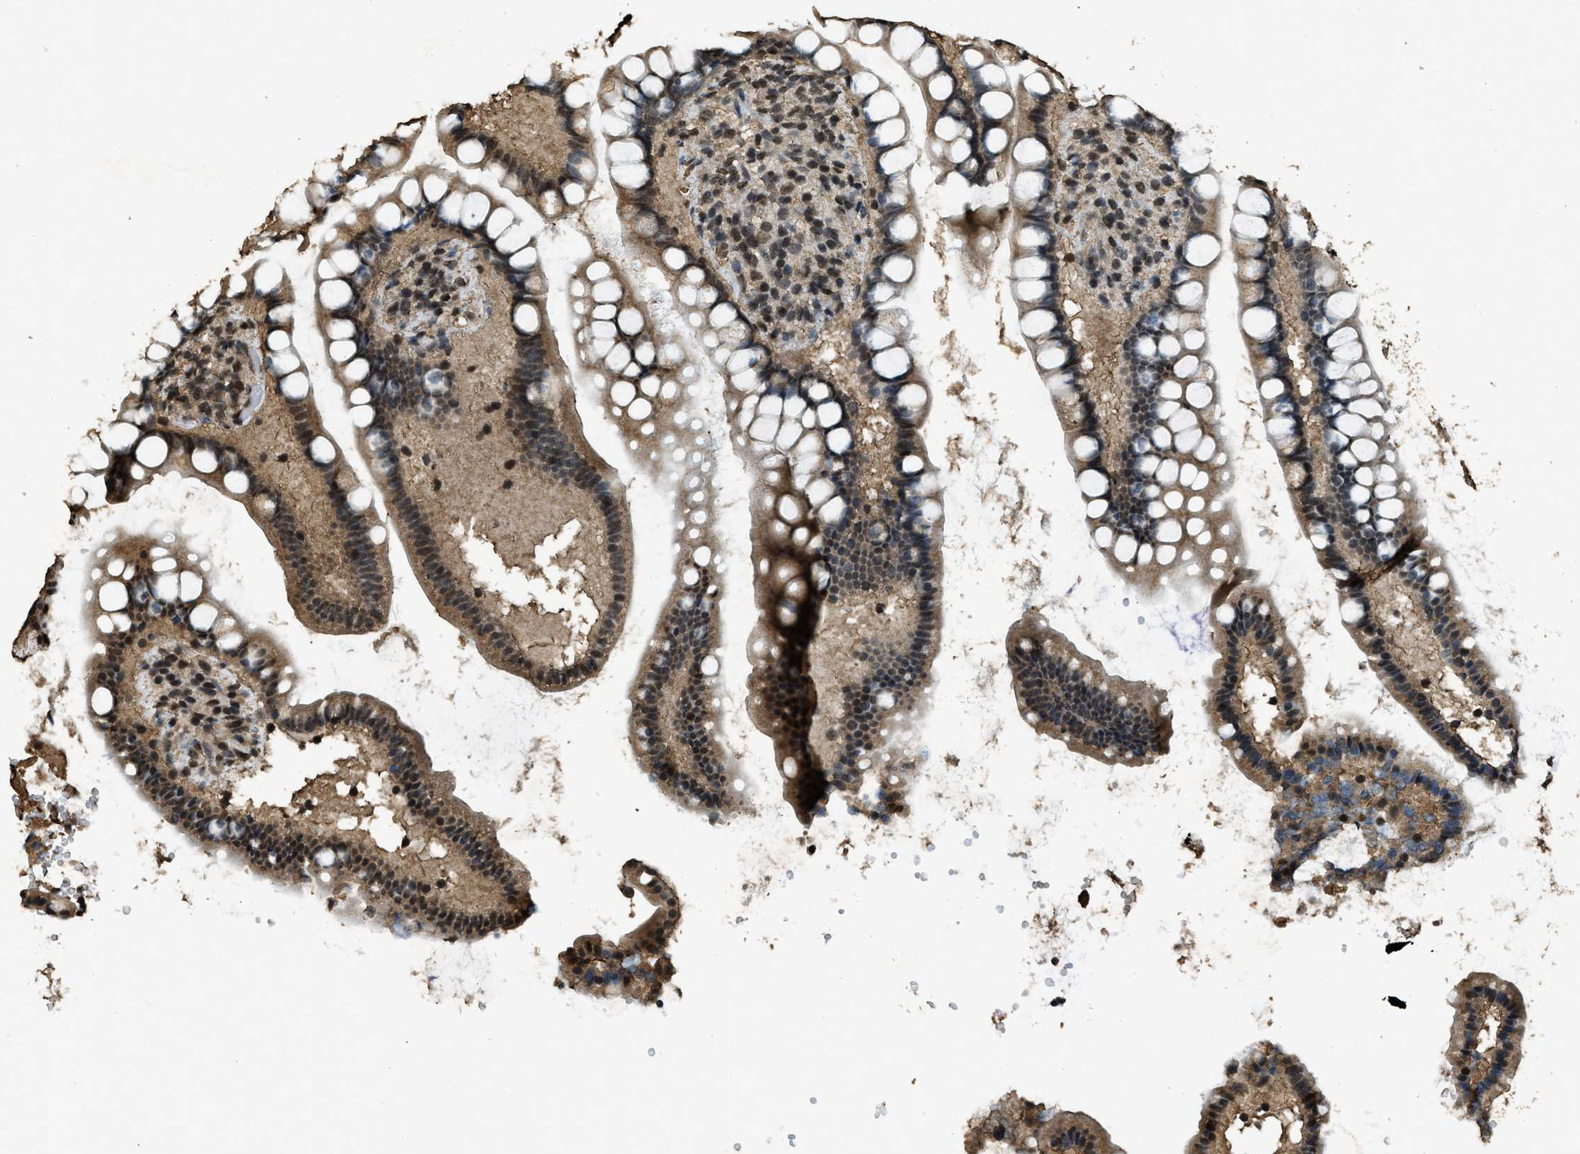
{"staining": {"intensity": "moderate", "quantity": ">75%", "location": "cytoplasmic/membranous,nuclear"}, "tissue": "small intestine", "cell_type": "Glandular cells", "image_type": "normal", "snomed": [{"axis": "morphology", "description": "Normal tissue, NOS"}, {"axis": "topography", "description": "Small intestine"}], "caption": "Small intestine stained for a protein displays moderate cytoplasmic/membranous,nuclear positivity in glandular cells. Nuclei are stained in blue.", "gene": "MYB", "patient": {"sex": "female", "age": 84}}